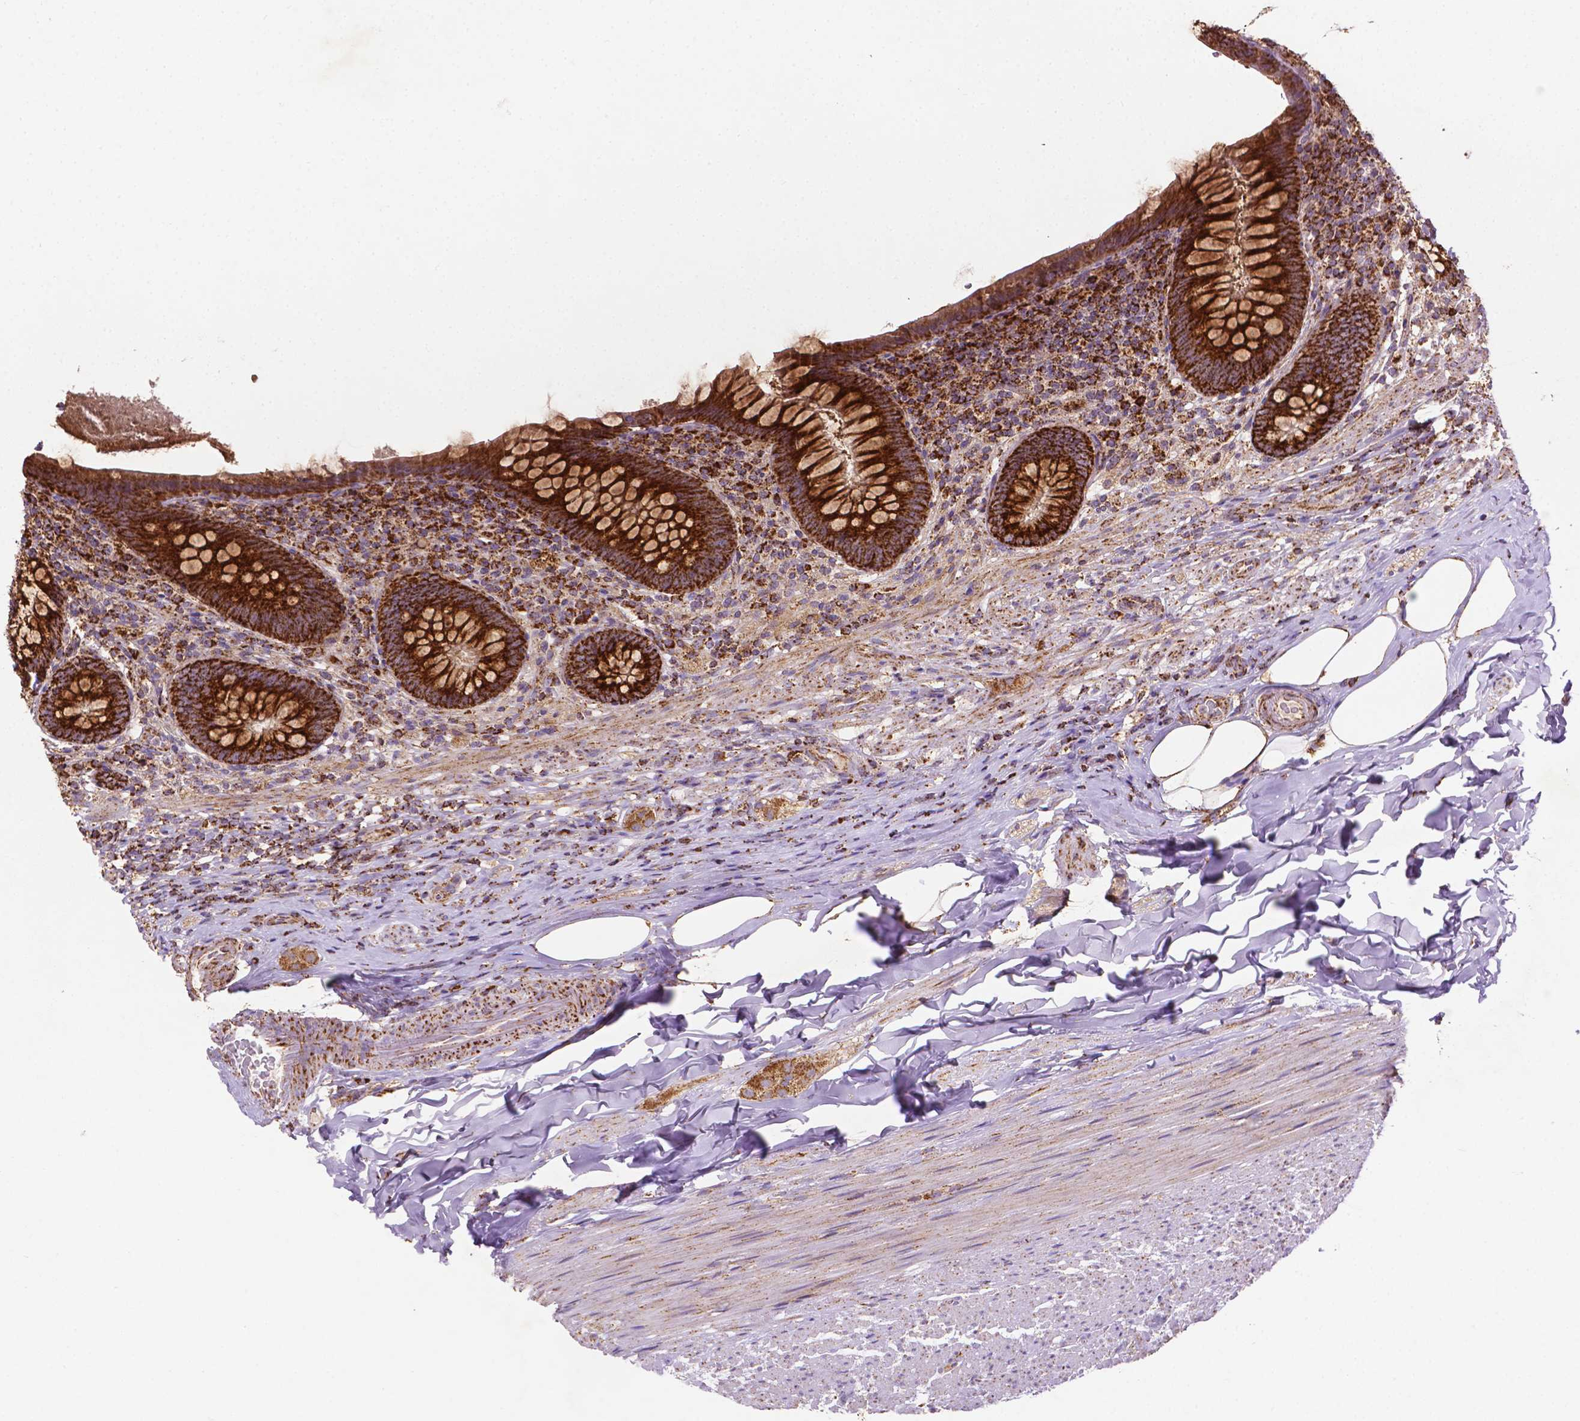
{"staining": {"intensity": "strong", "quantity": ">75%", "location": "cytoplasmic/membranous"}, "tissue": "appendix", "cell_type": "Glandular cells", "image_type": "normal", "snomed": [{"axis": "morphology", "description": "Normal tissue, NOS"}, {"axis": "topography", "description": "Appendix"}], "caption": "Immunohistochemistry staining of normal appendix, which exhibits high levels of strong cytoplasmic/membranous staining in approximately >75% of glandular cells indicating strong cytoplasmic/membranous protein positivity. The staining was performed using DAB (brown) for protein detection and nuclei were counterstained in hematoxylin (blue).", "gene": "ILVBL", "patient": {"sex": "male", "age": 47}}